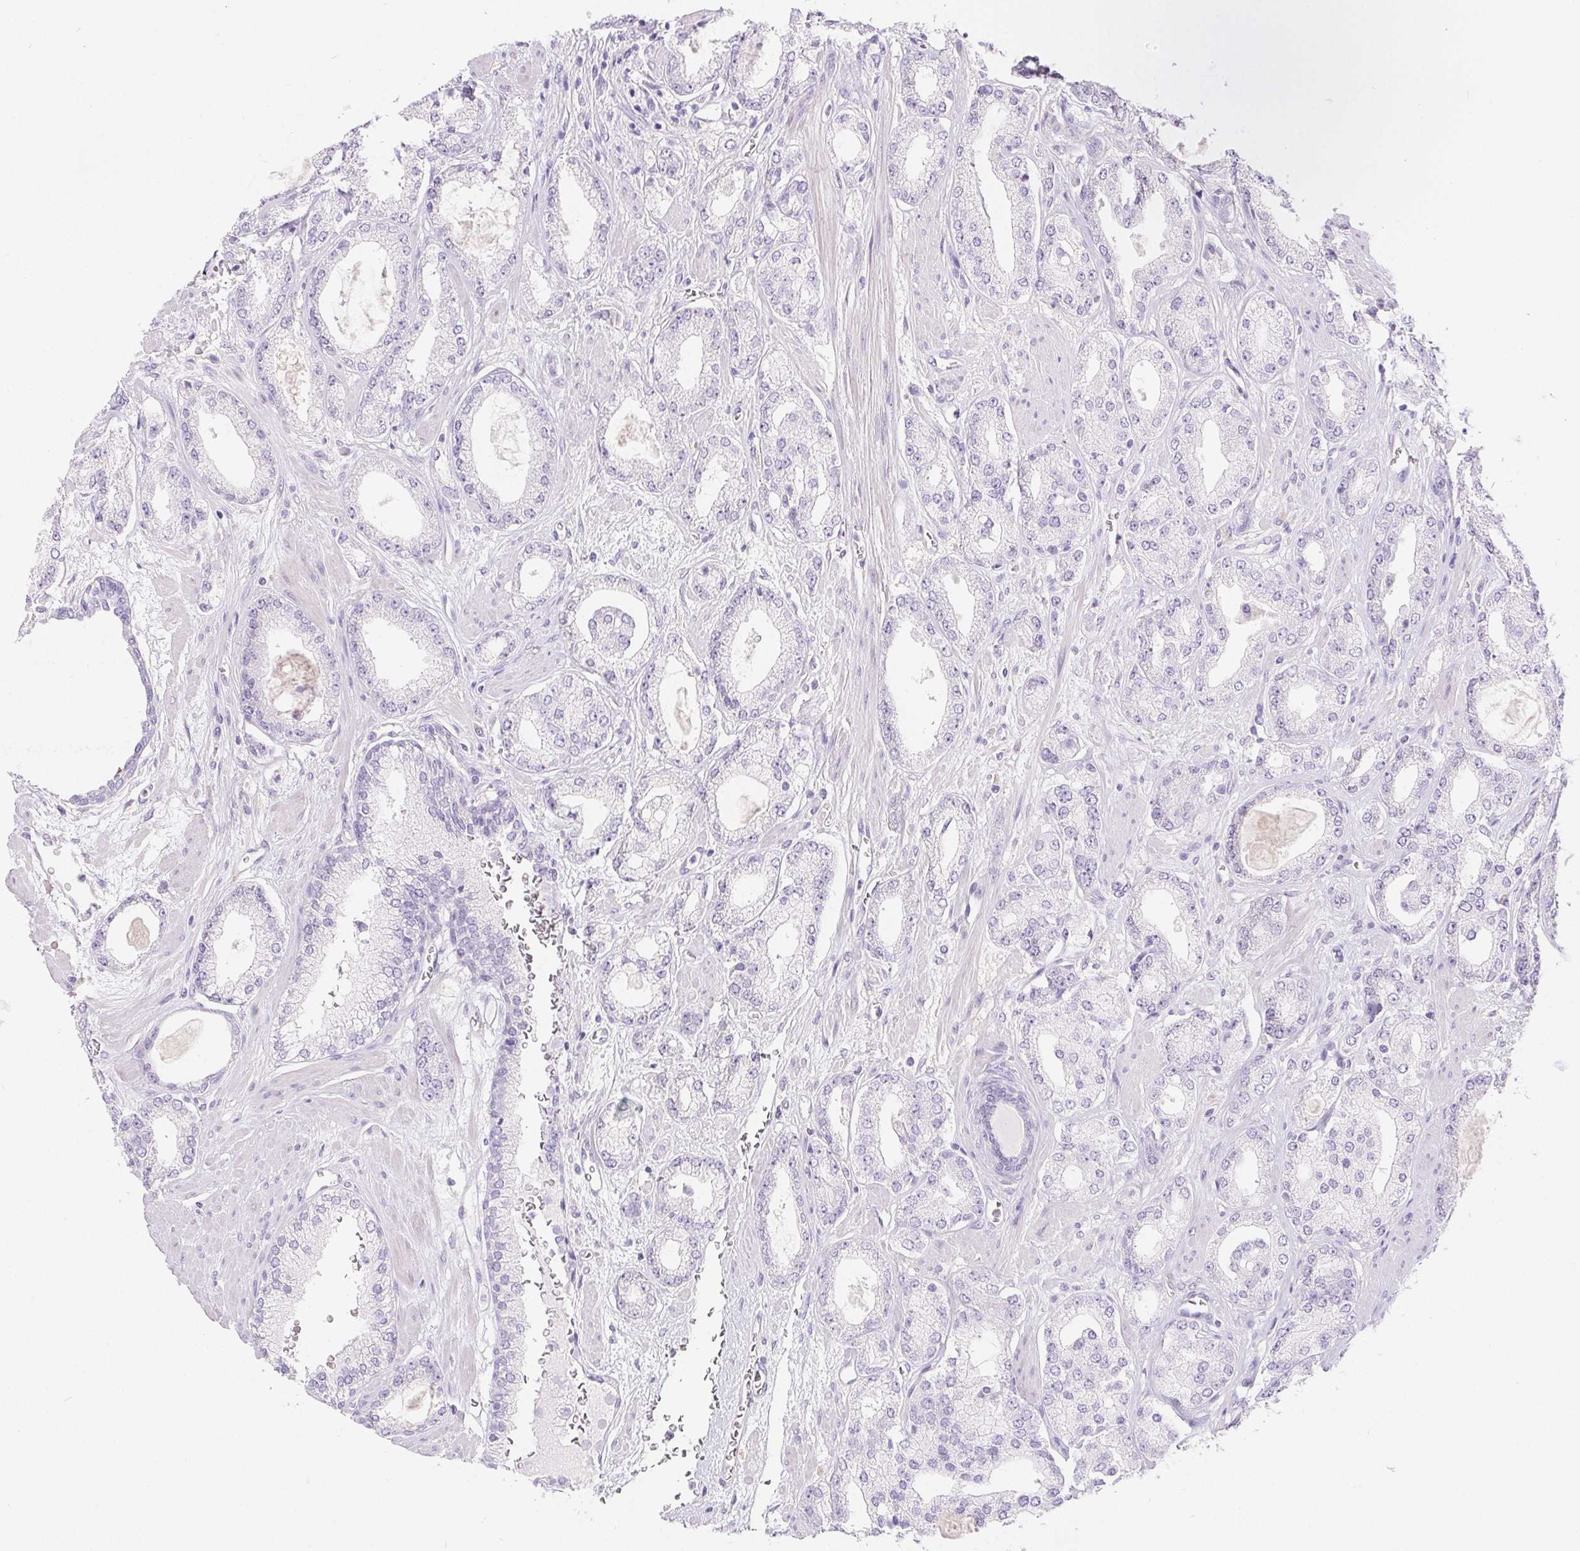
{"staining": {"intensity": "negative", "quantity": "none", "location": "none"}, "tissue": "prostate cancer", "cell_type": "Tumor cells", "image_type": "cancer", "snomed": [{"axis": "morphology", "description": "Adenocarcinoma, High grade"}, {"axis": "topography", "description": "Prostate"}], "caption": "Prostate adenocarcinoma (high-grade) was stained to show a protein in brown. There is no significant staining in tumor cells.", "gene": "PNLIP", "patient": {"sex": "male", "age": 64}}